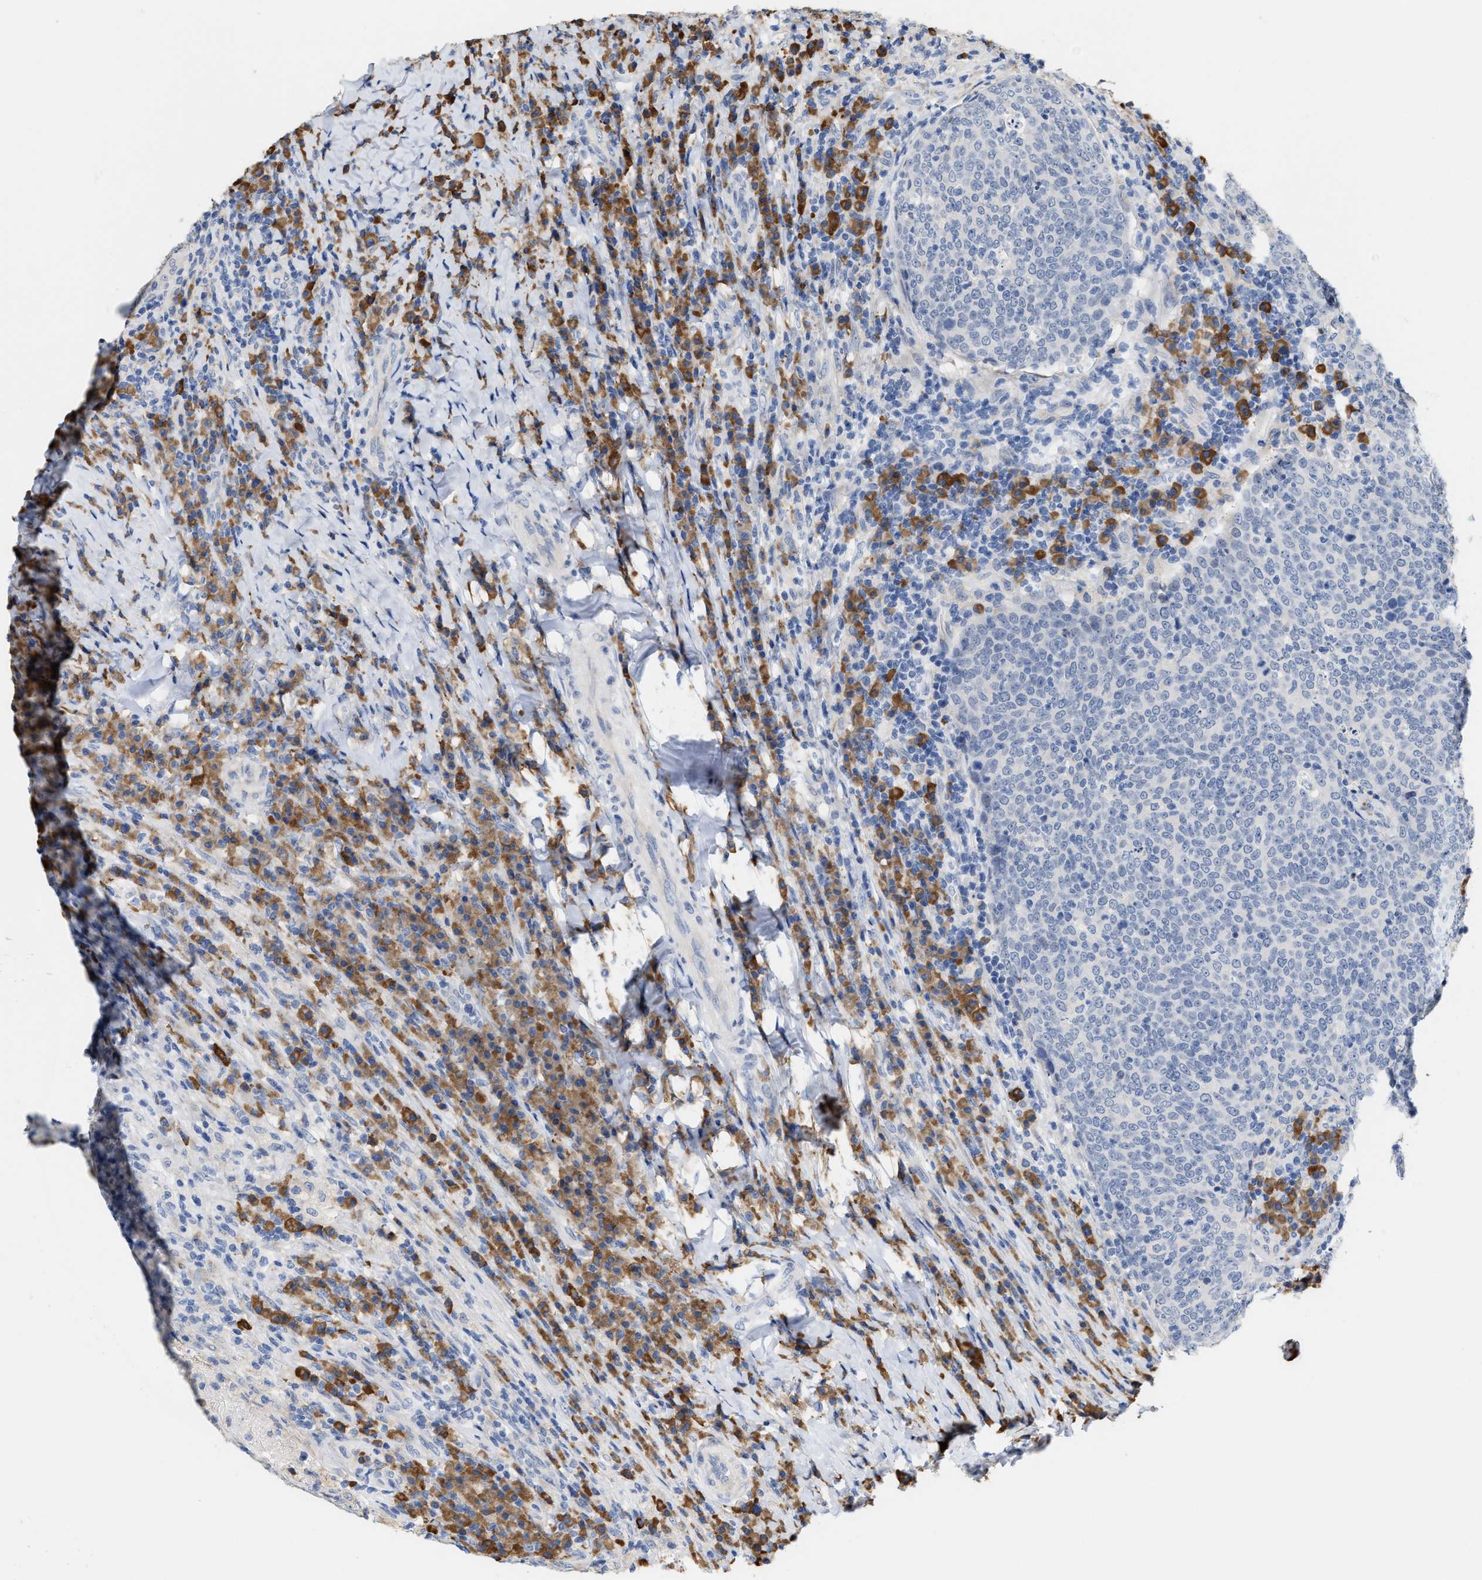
{"staining": {"intensity": "negative", "quantity": "none", "location": "none"}, "tissue": "head and neck cancer", "cell_type": "Tumor cells", "image_type": "cancer", "snomed": [{"axis": "morphology", "description": "Squamous cell carcinoma, NOS"}, {"axis": "morphology", "description": "Squamous cell carcinoma, metastatic, NOS"}, {"axis": "topography", "description": "Lymph node"}, {"axis": "topography", "description": "Head-Neck"}], "caption": "The histopathology image exhibits no staining of tumor cells in head and neck cancer (squamous cell carcinoma).", "gene": "RYR2", "patient": {"sex": "male", "age": 62}}